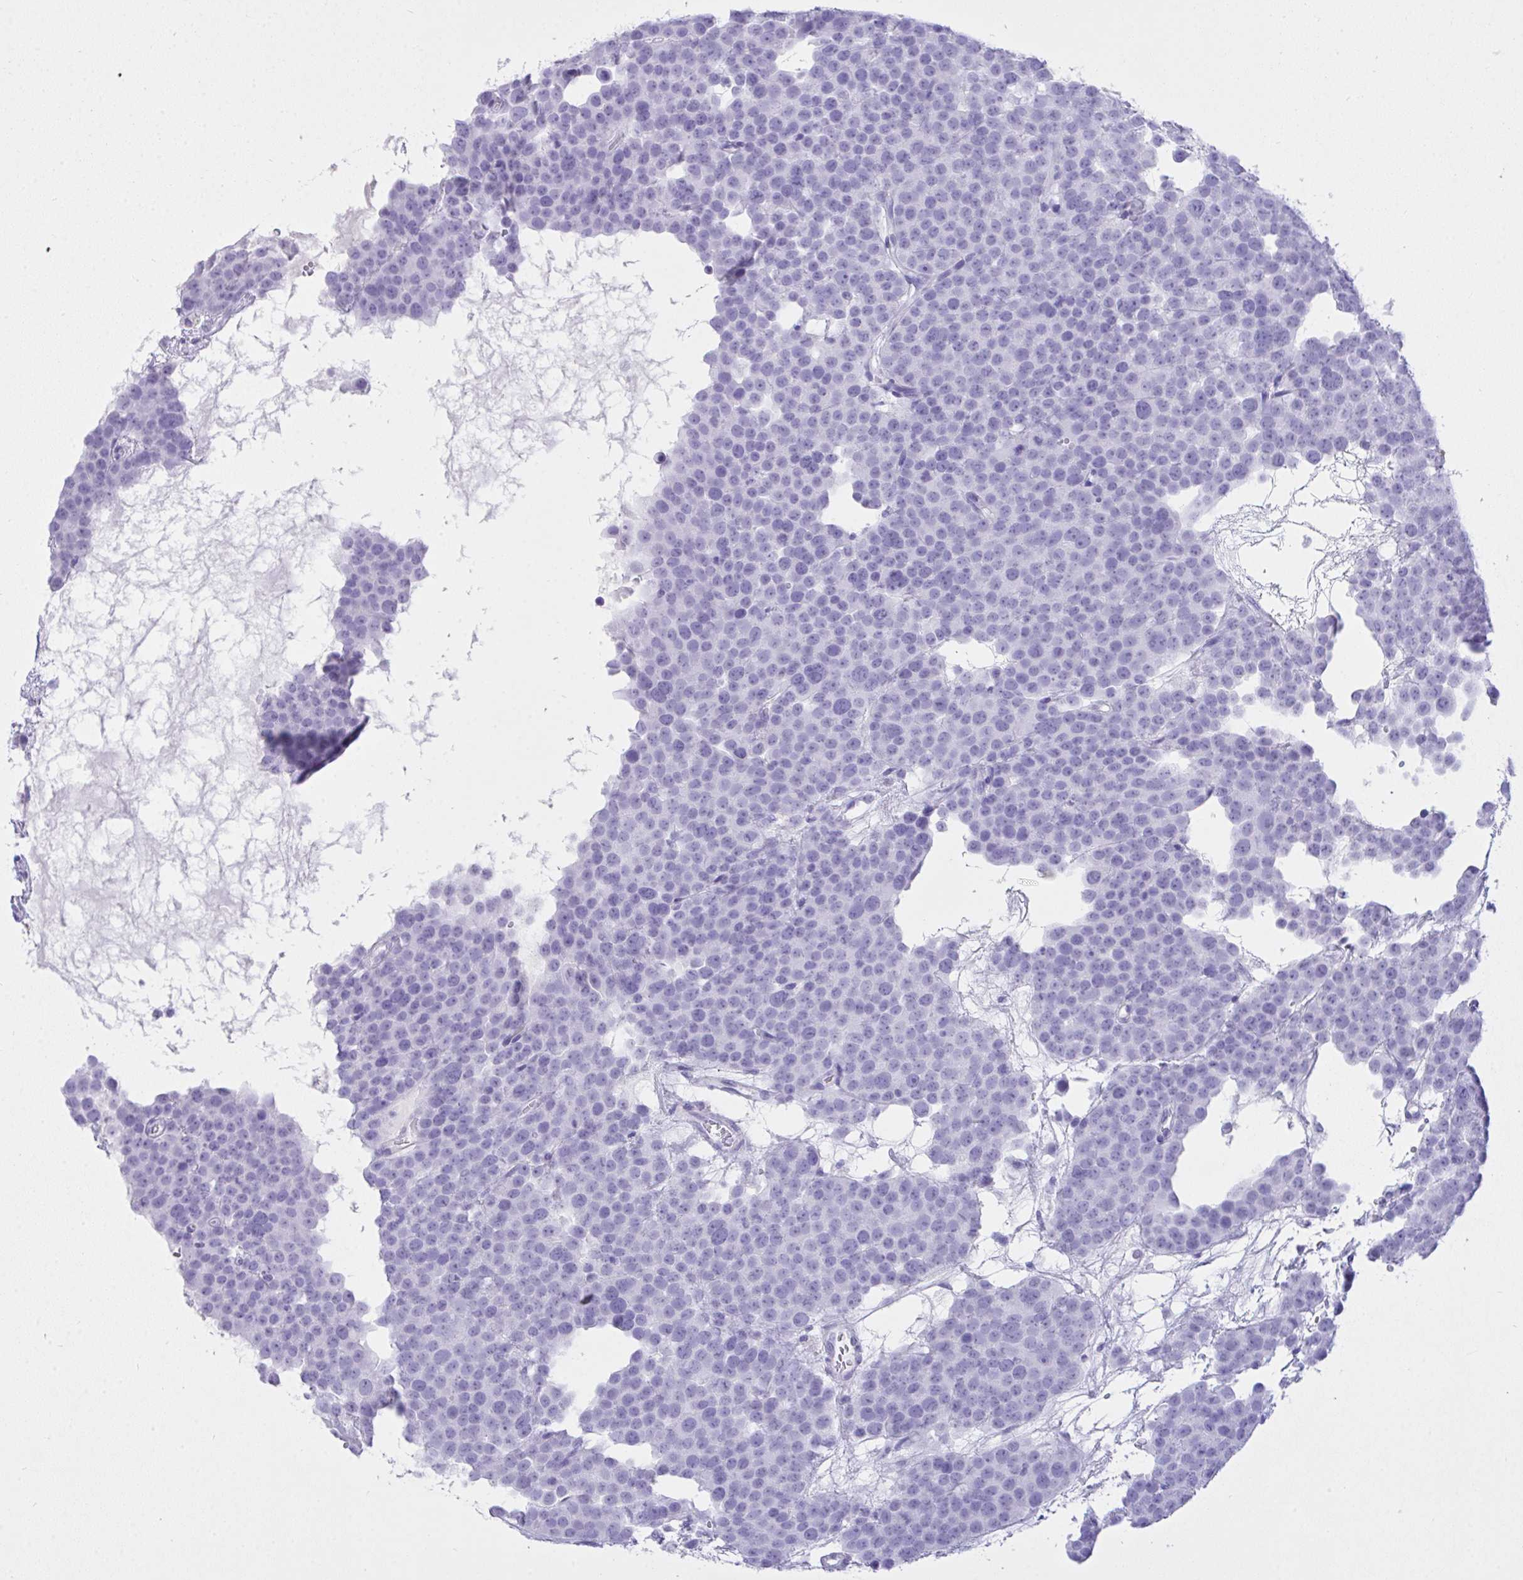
{"staining": {"intensity": "negative", "quantity": "none", "location": "none"}, "tissue": "testis cancer", "cell_type": "Tumor cells", "image_type": "cancer", "snomed": [{"axis": "morphology", "description": "Seminoma, NOS"}, {"axis": "topography", "description": "Testis"}], "caption": "Immunohistochemistry photomicrograph of neoplastic tissue: seminoma (testis) stained with DAB reveals no significant protein expression in tumor cells.", "gene": "AKR1D1", "patient": {"sex": "male", "age": 71}}